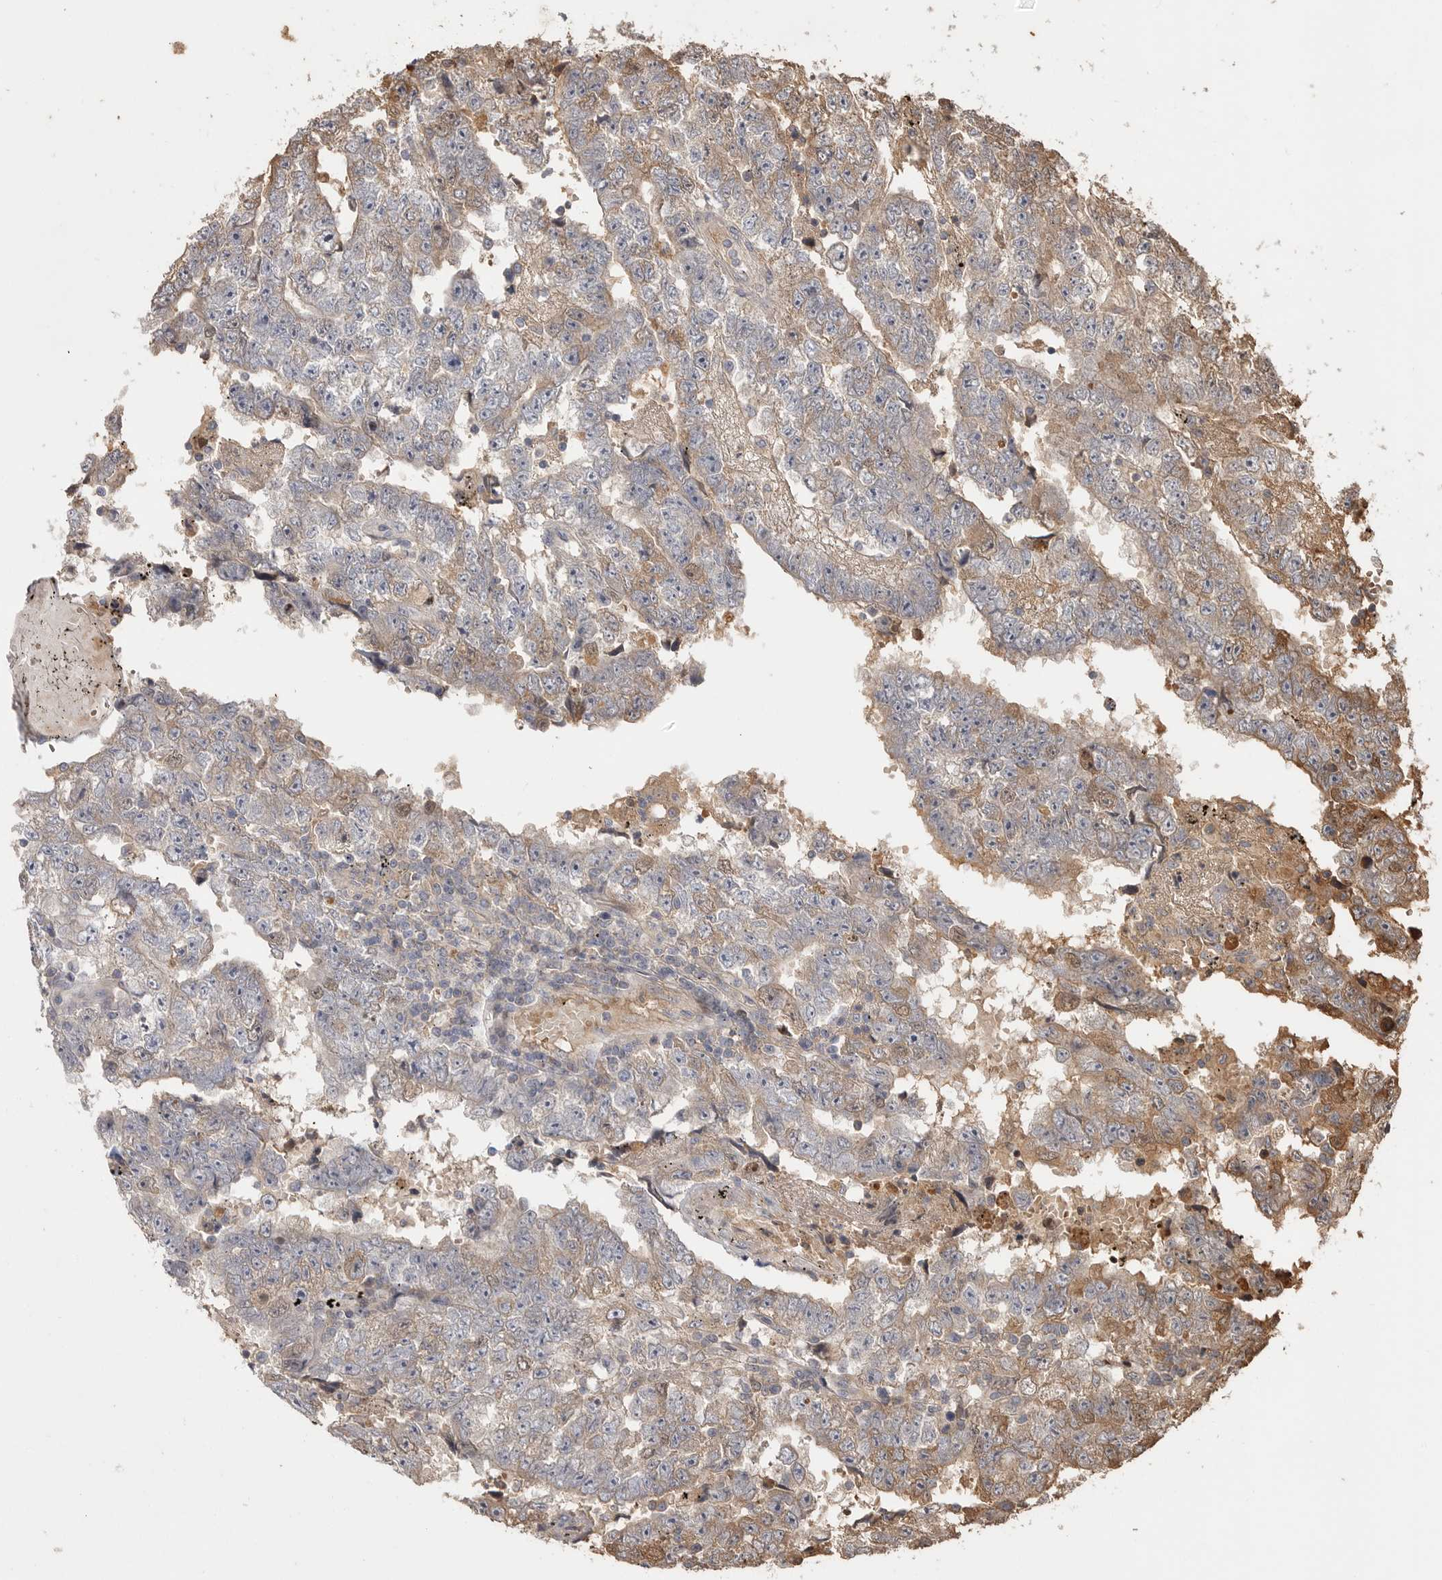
{"staining": {"intensity": "moderate", "quantity": "25%-75%", "location": "cytoplasmic/membranous"}, "tissue": "testis cancer", "cell_type": "Tumor cells", "image_type": "cancer", "snomed": [{"axis": "morphology", "description": "Carcinoma, Embryonal, NOS"}, {"axis": "topography", "description": "Testis"}], "caption": "An image of embryonal carcinoma (testis) stained for a protein displays moderate cytoplasmic/membranous brown staining in tumor cells.", "gene": "VN1R4", "patient": {"sex": "male", "age": 25}}